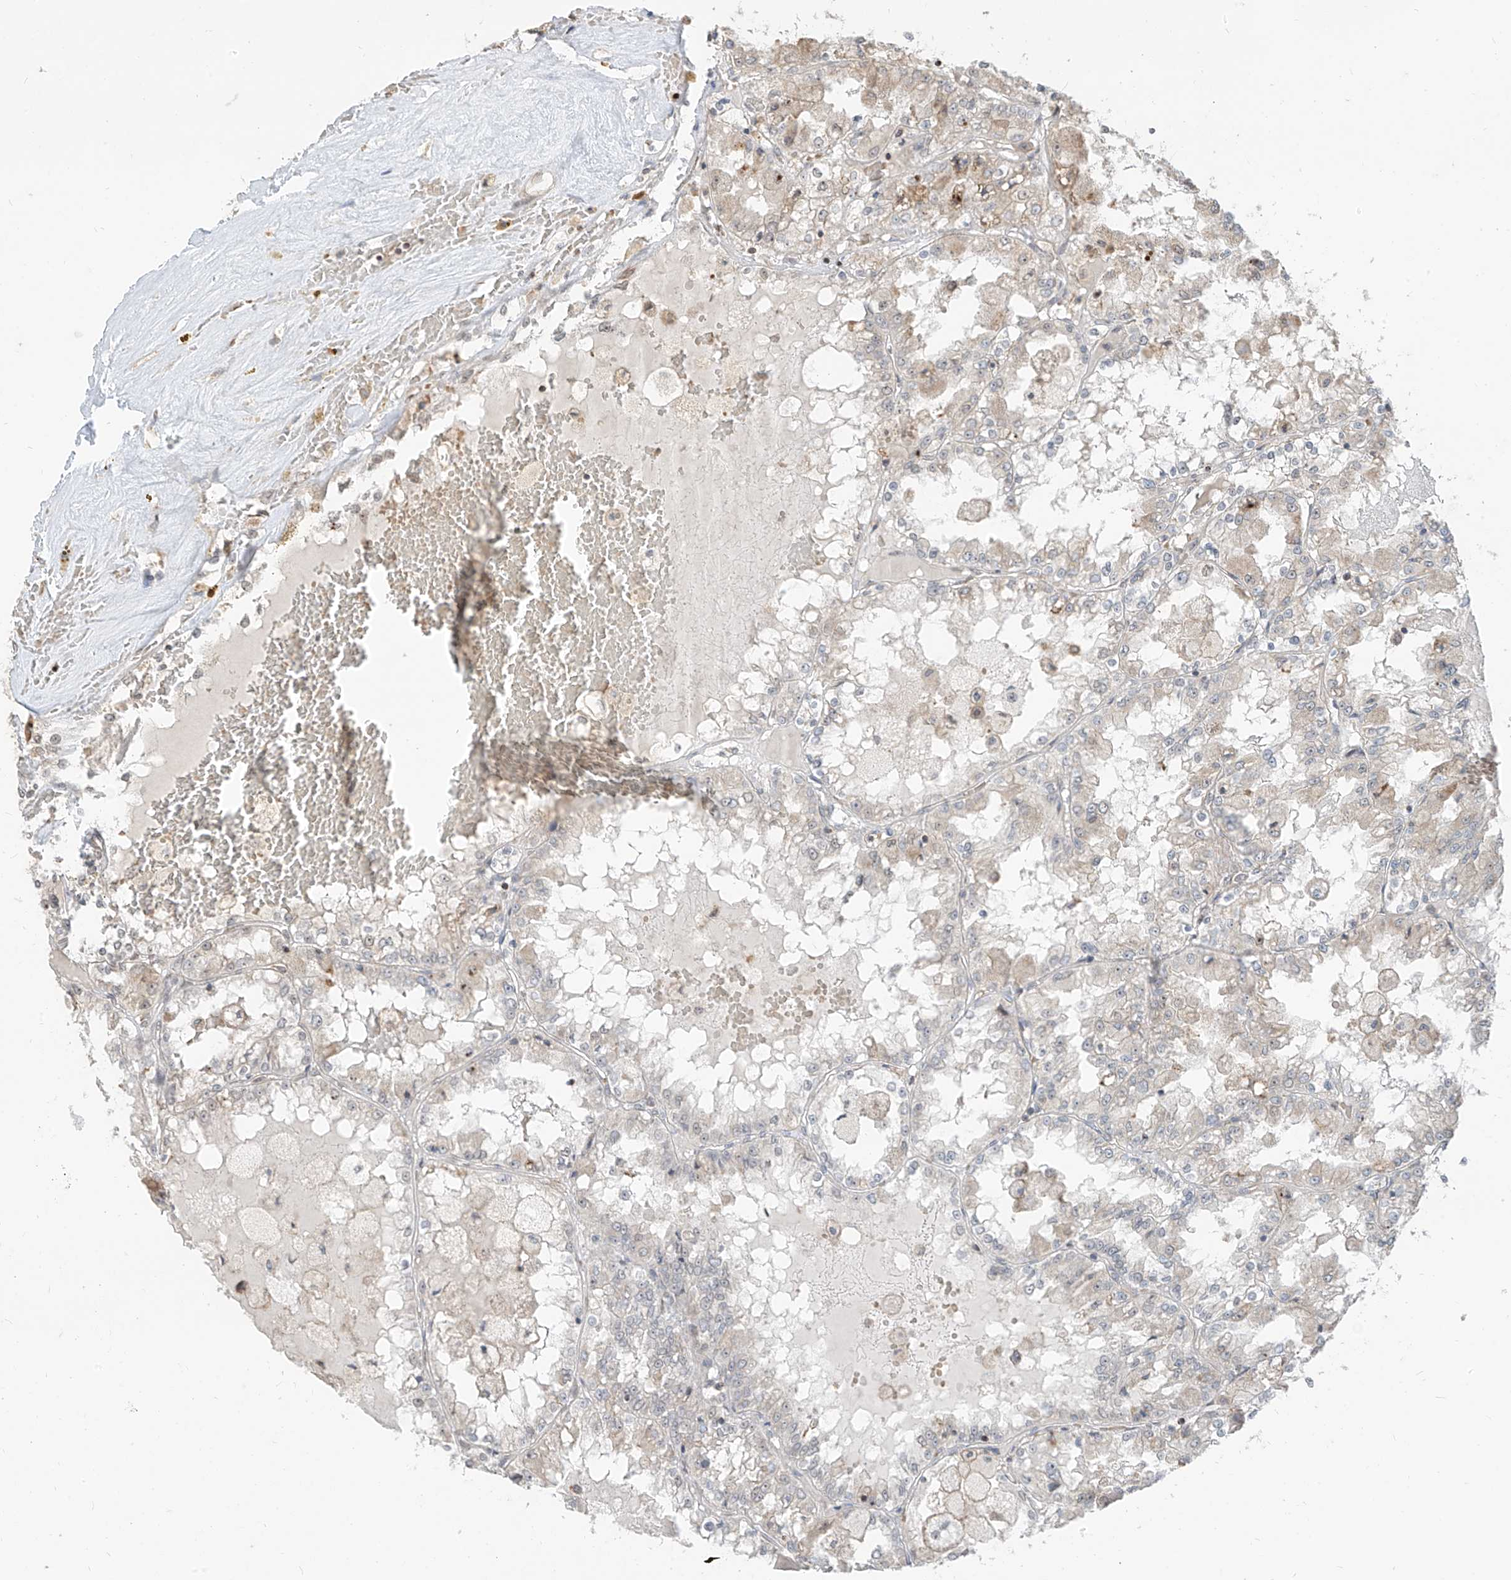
{"staining": {"intensity": "negative", "quantity": "none", "location": "none"}, "tissue": "renal cancer", "cell_type": "Tumor cells", "image_type": "cancer", "snomed": [{"axis": "morphology", "description": "Adenocarcinoma, NOS"}, {"axis": "topography", "description": "Kidney"}], "caption": "There is no significant positivity in tumor cells of renal adenocarcinoma. (Immunohistochemistry, brightfield microscopy, high magnification).", "gene": "ZMYM2", "patient": {"sex": "female", "age": 56}}